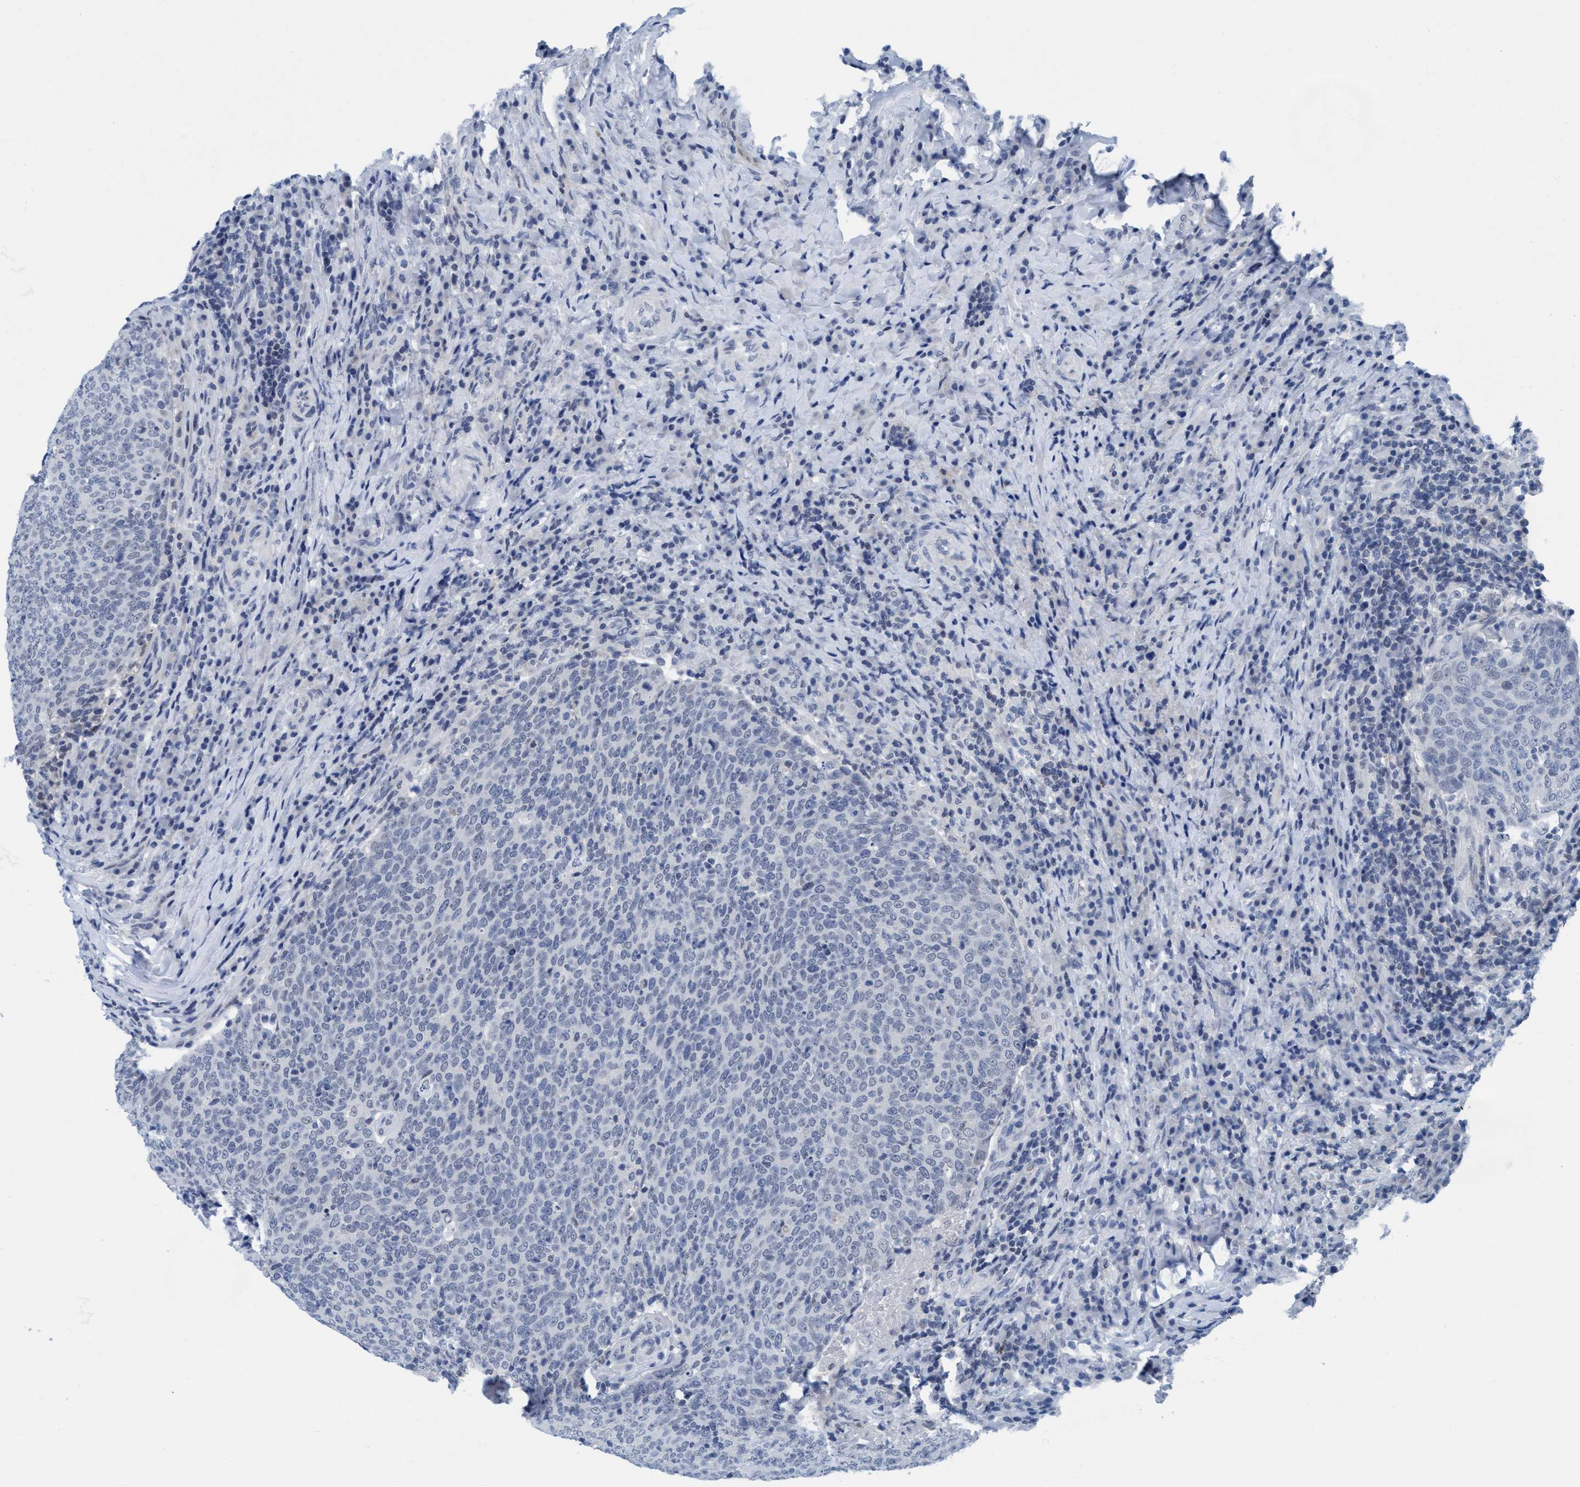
{"staining": {"intensity": "negative", "quantity": "none", "location": "none"}, "tissue": "head and neck cancer", "cell_type": "Tumor cells", "image_type": "cancer", "snomed": [{"axis": "morphology", "description": "Squamous cell carcinoma, NOS"}, {"axis": "morphology", "description": "Squamous cell carcinoma, metastatic, NOS"}, {"axis": "topography", "description": "Lymph node"}, {"axis": "topography", "description": "Head-Neck"}], "caption": "This micrograph is of head and neck cancer stained with immunohistochemistry to label a protein in brown with the nuclei are counter-stained blue. There is no staining in tumor cells.", "gene": "DNAI1", "patient": {"sex": "male", "age": 62}}